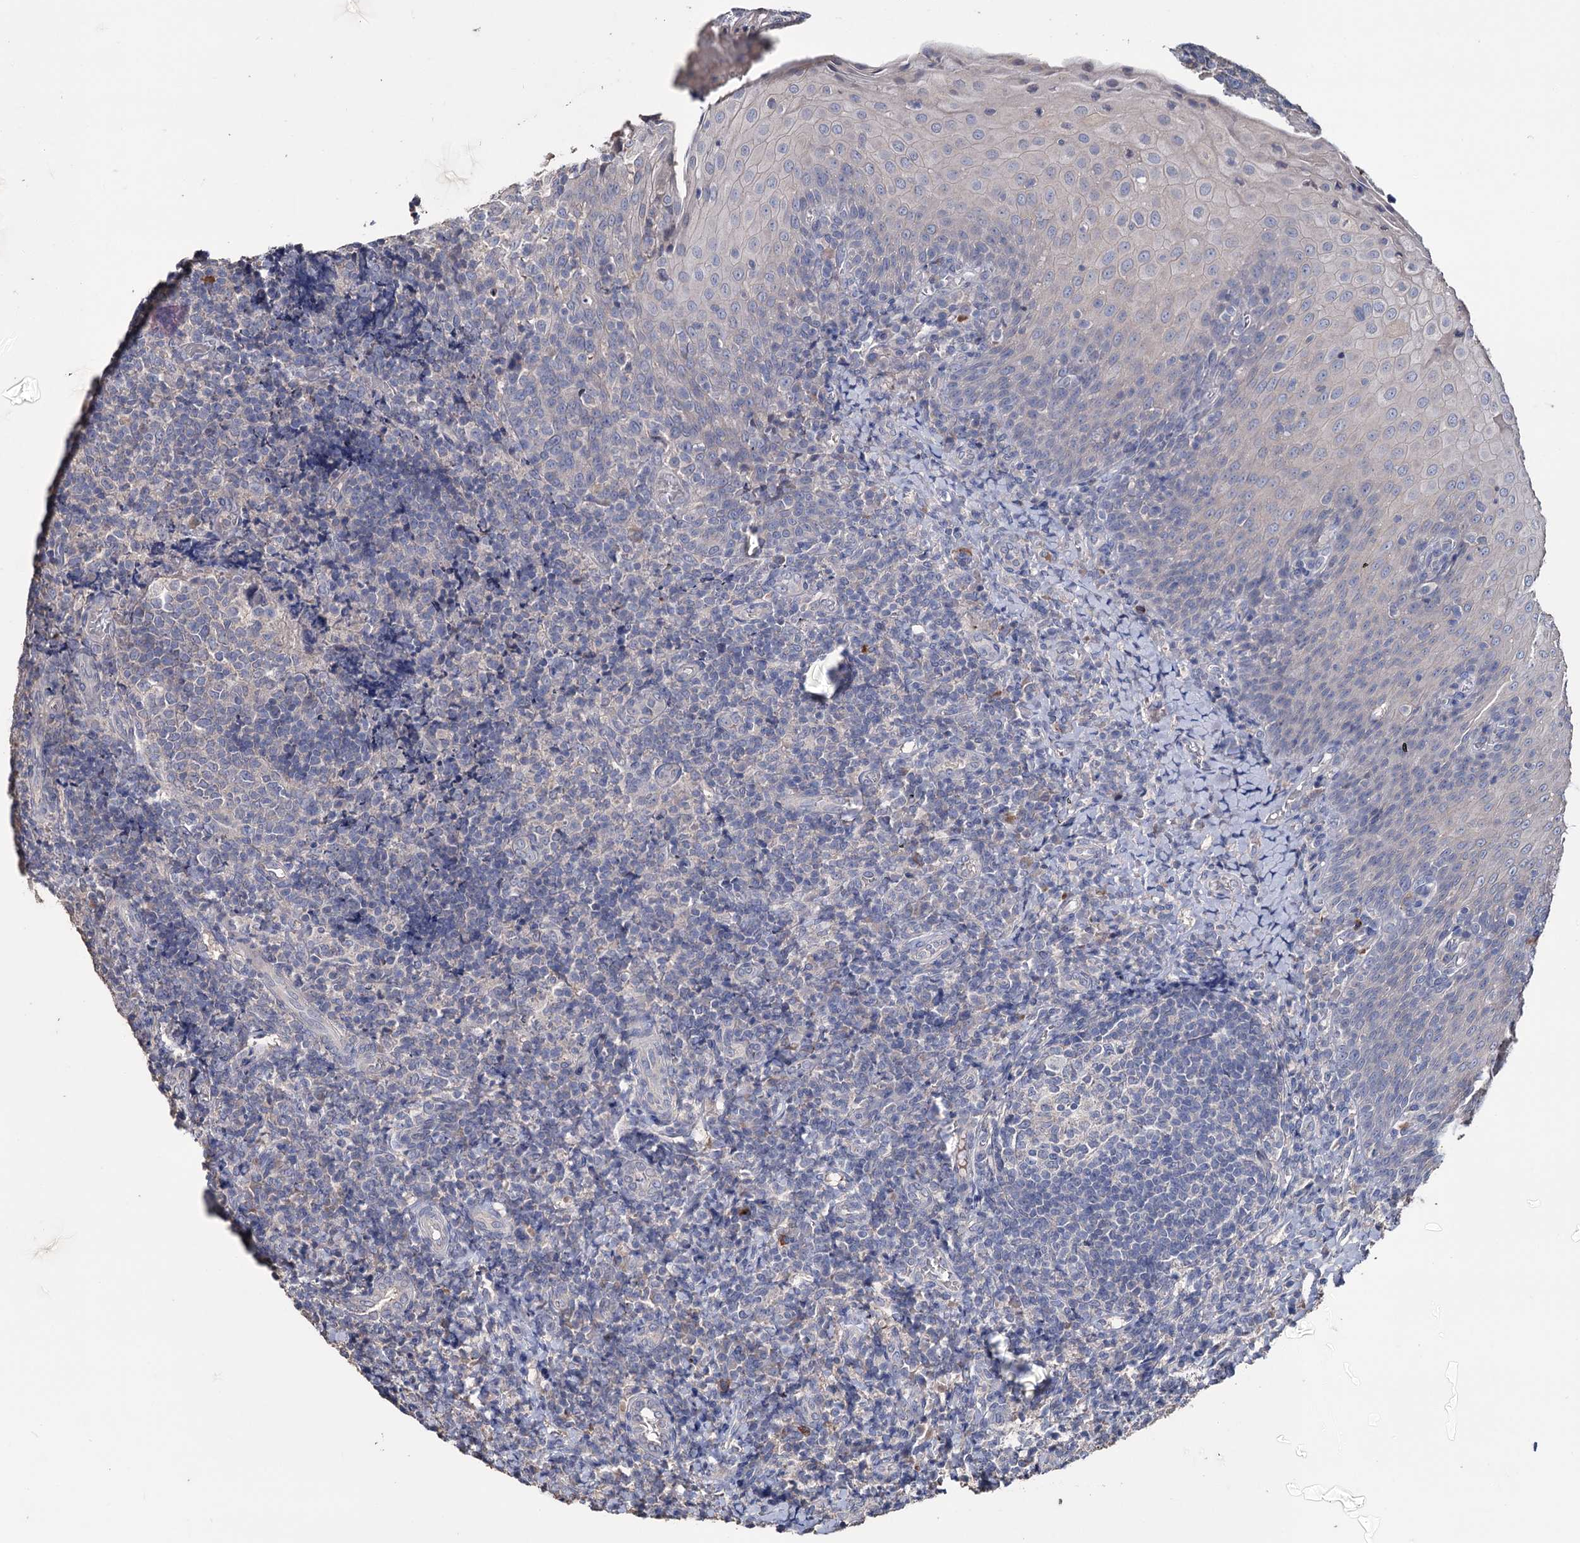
{"staining": {"intensity": "negative", "quantity": "none", "location": "none"}, "tissue": "tonsil", "cell_type": "Germinal center cells", "image_type": "normal", "snomed": [{"axis": "morphology", "description": "Normal tissue, NOS"}, {"axis": "topography", "description": "Tonsil"}], "caption": "DAB immunohistochemical staining of benign human tonsil exhibits no significant staining in germinal center cells.", "gene": "EPB41L5", "patient": {"sex": "female", "age": 19}}